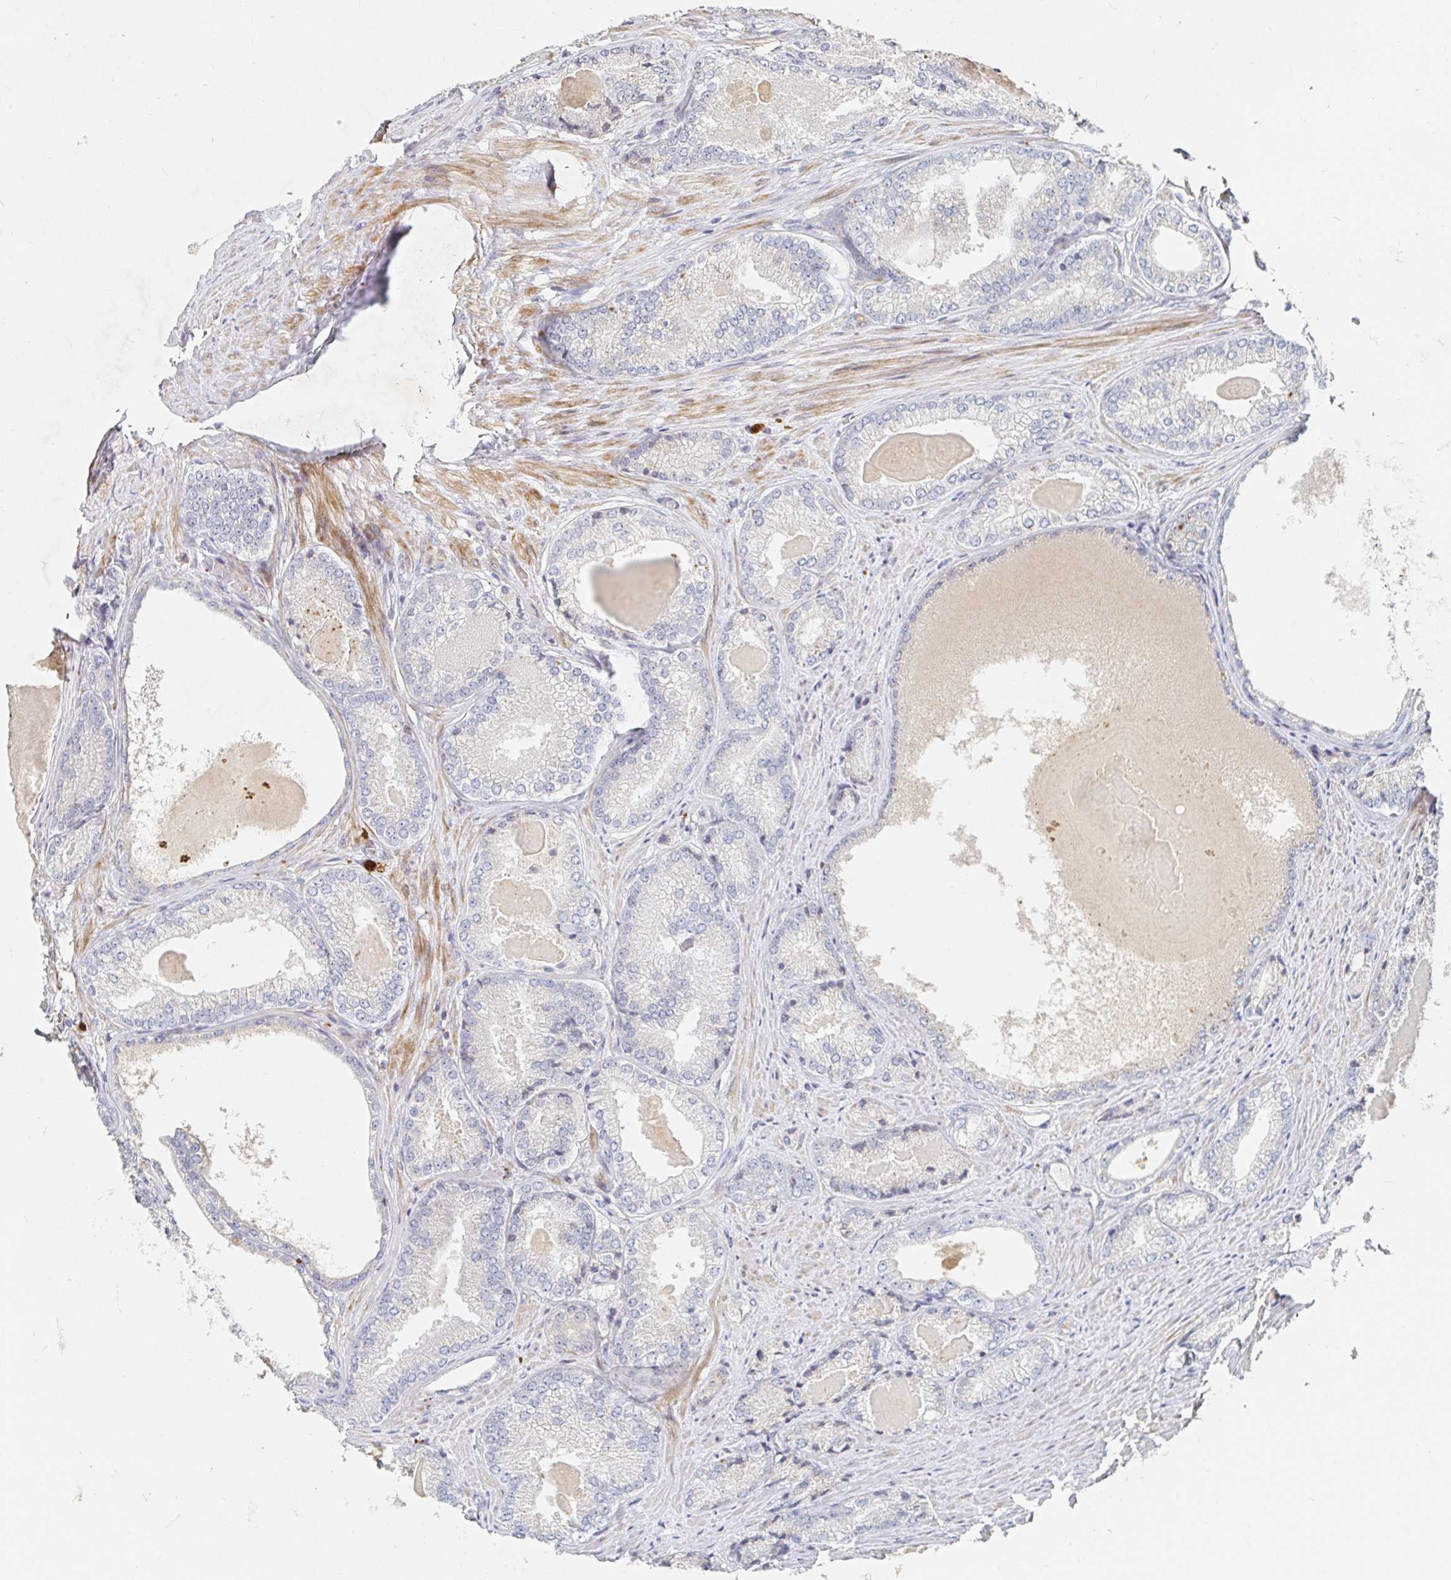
{"staining": {"intensity": "negative", "quantity": "none", "location": "none"}, "tissue": "prostate cancer", "cell_type": "Tumor cells", "image_type": "cancer", "snomed": [{"axis": "morphology", "description": "Adenocarcinoma, NOS"}, {"axis": "morphology", "description": "Adenocarcinoma, Low grade"}, {"axis": "topography", "description": "Prostate"}], "caption": "An IHC image of prostate adenocarcinoma is shown. There is no staining in tumor cells of prostate adenocarcinoma.", "gene": "NME9", "patient": {"sex": "male", "age": 68}}